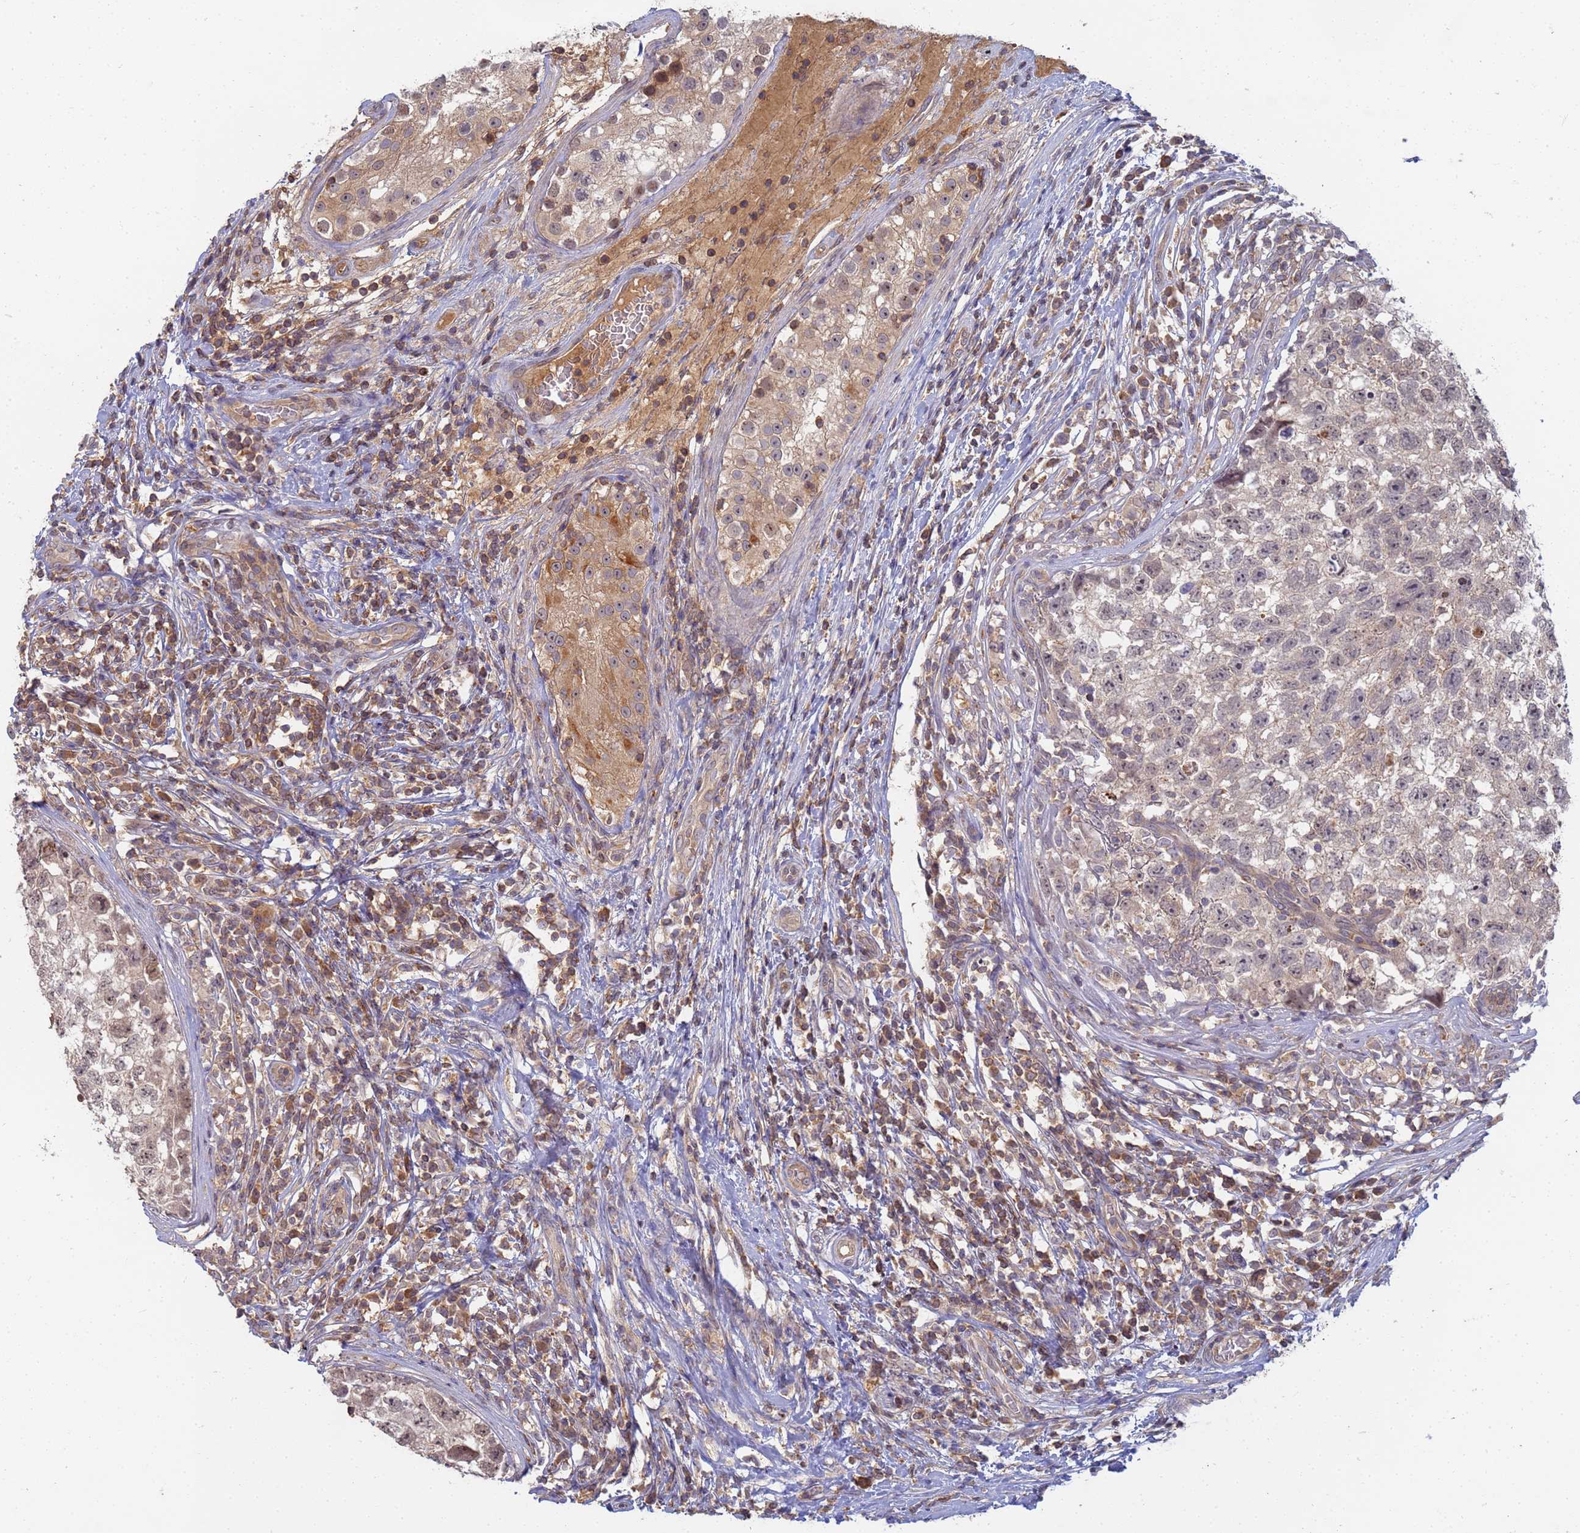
{"staining": {"intensity": "weak", "quantity": "<25%", "location": "nuclear"}, "tissue": "testis cancer", "cell_type": "Tumor cells", "image_type": "cancer", "snomed": [{"axis": "morphology", "description": "Seminoma, NOS"}, {"axis": "morphology", "description": "Carcinoma, Embryonal, NOS"}, {"axis": "topography", "description": "Testis"}], "caption": "Human testis cancer (seminoma) stained for a protein using immunohistochemistry displays no positivity in tumor cells.", "gene": "SHARPIN", "patient": {"sex": "male", "age": 29}}